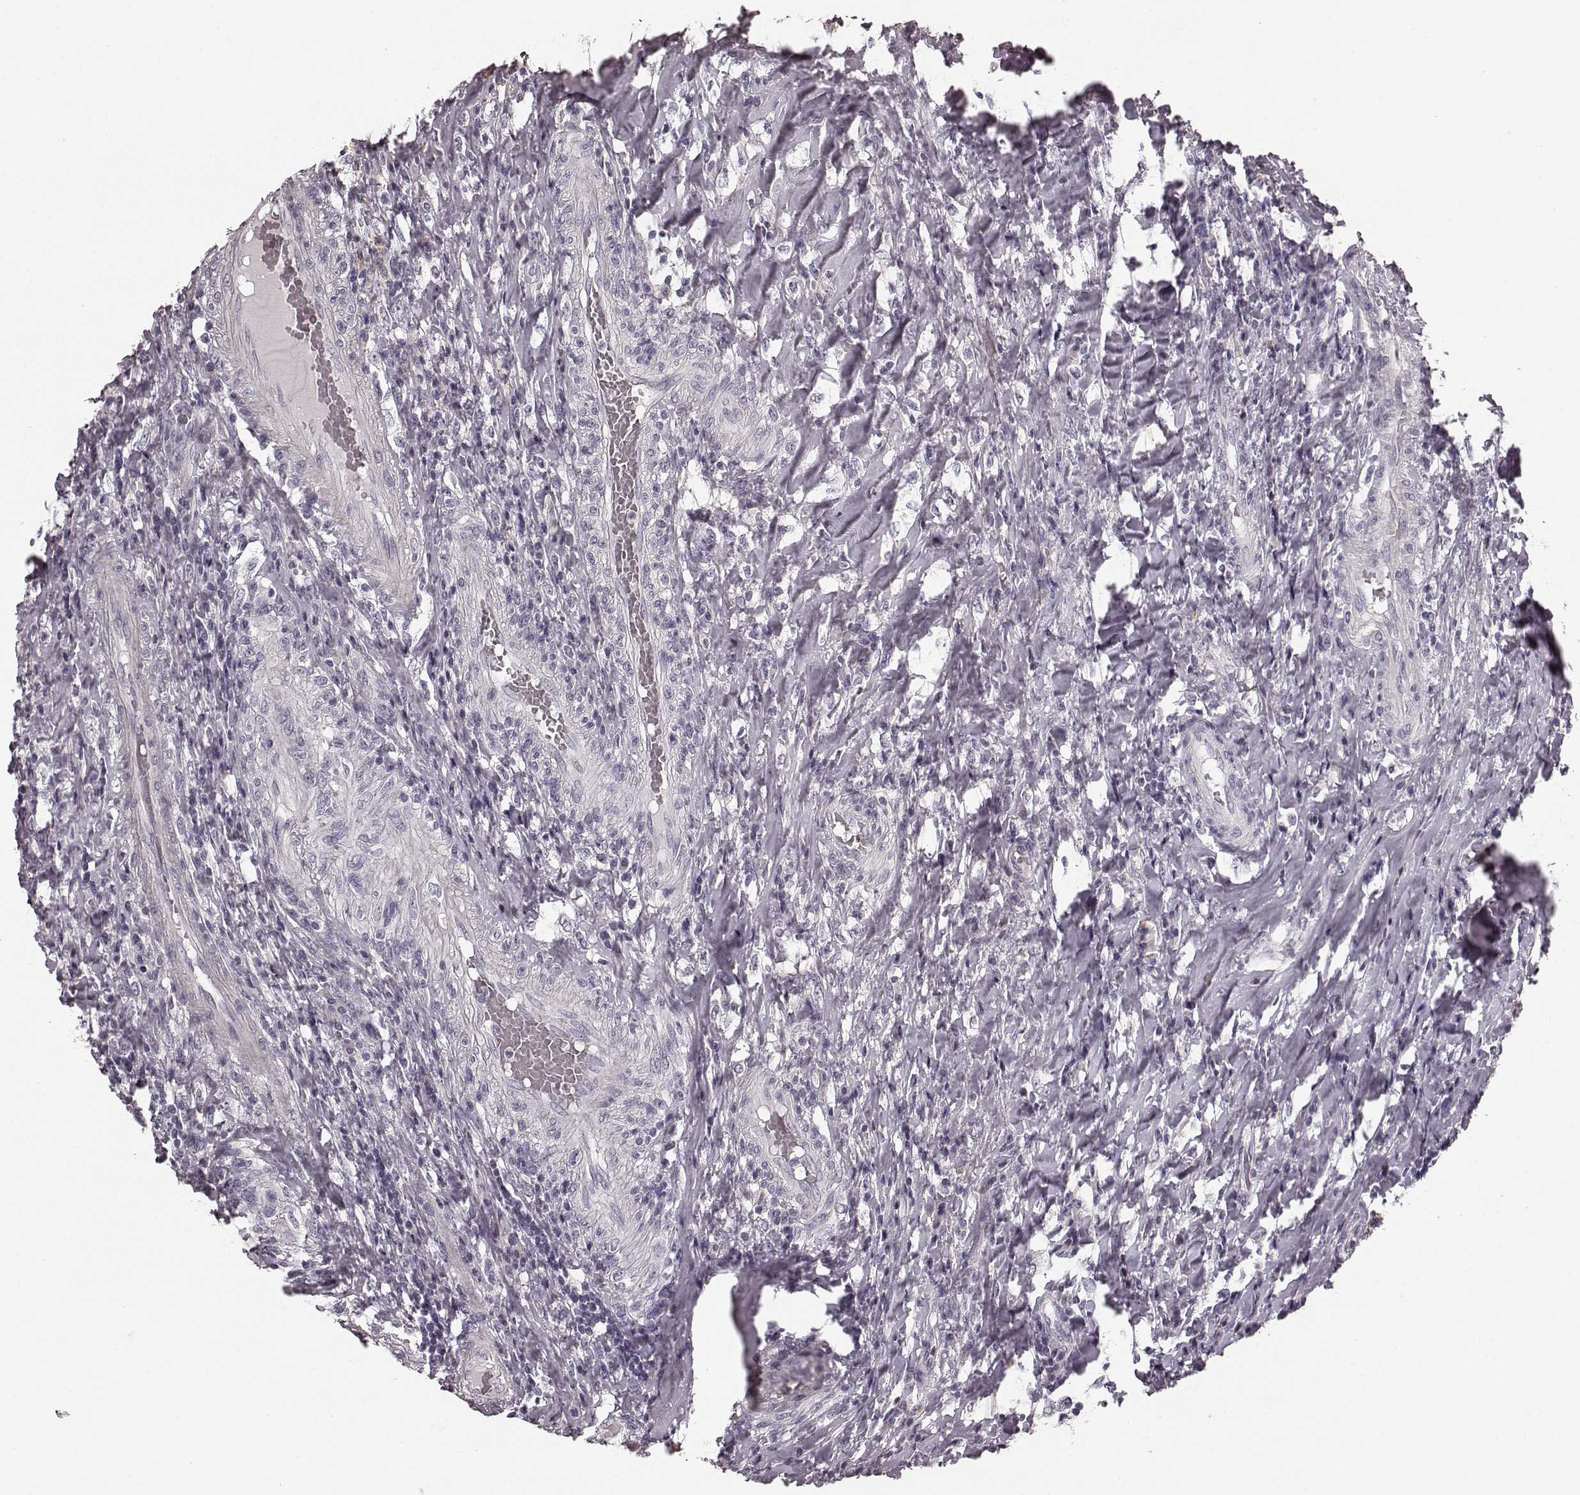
{"staining": {"intensity": "negative", "quantity": "none", "location": "none"}, "tissue": "testis cancer", "cell_type": "Tumor cells", "image_type": "cancer", "snomed": [{"axis": "morphology", "description": "Necrosis, NOS"}, {"axis": "morphology", "description": "Carcinoma, Embryonal, NOS"}, {"axis": "topography", "description": "Testis"}], "caption": "A photomicrograph of testis cancer stained for a protein shows no brown staining in tumor cells. (Stains: DAB (3,3'-diaminobenzidine) immunohistochemistry (IHC) with hematoxylin counter stain, Microscopy: brightfield microscopy at high magnification).", "gene": "RIT2", "patient": {"sex": "male", "age": 19}}